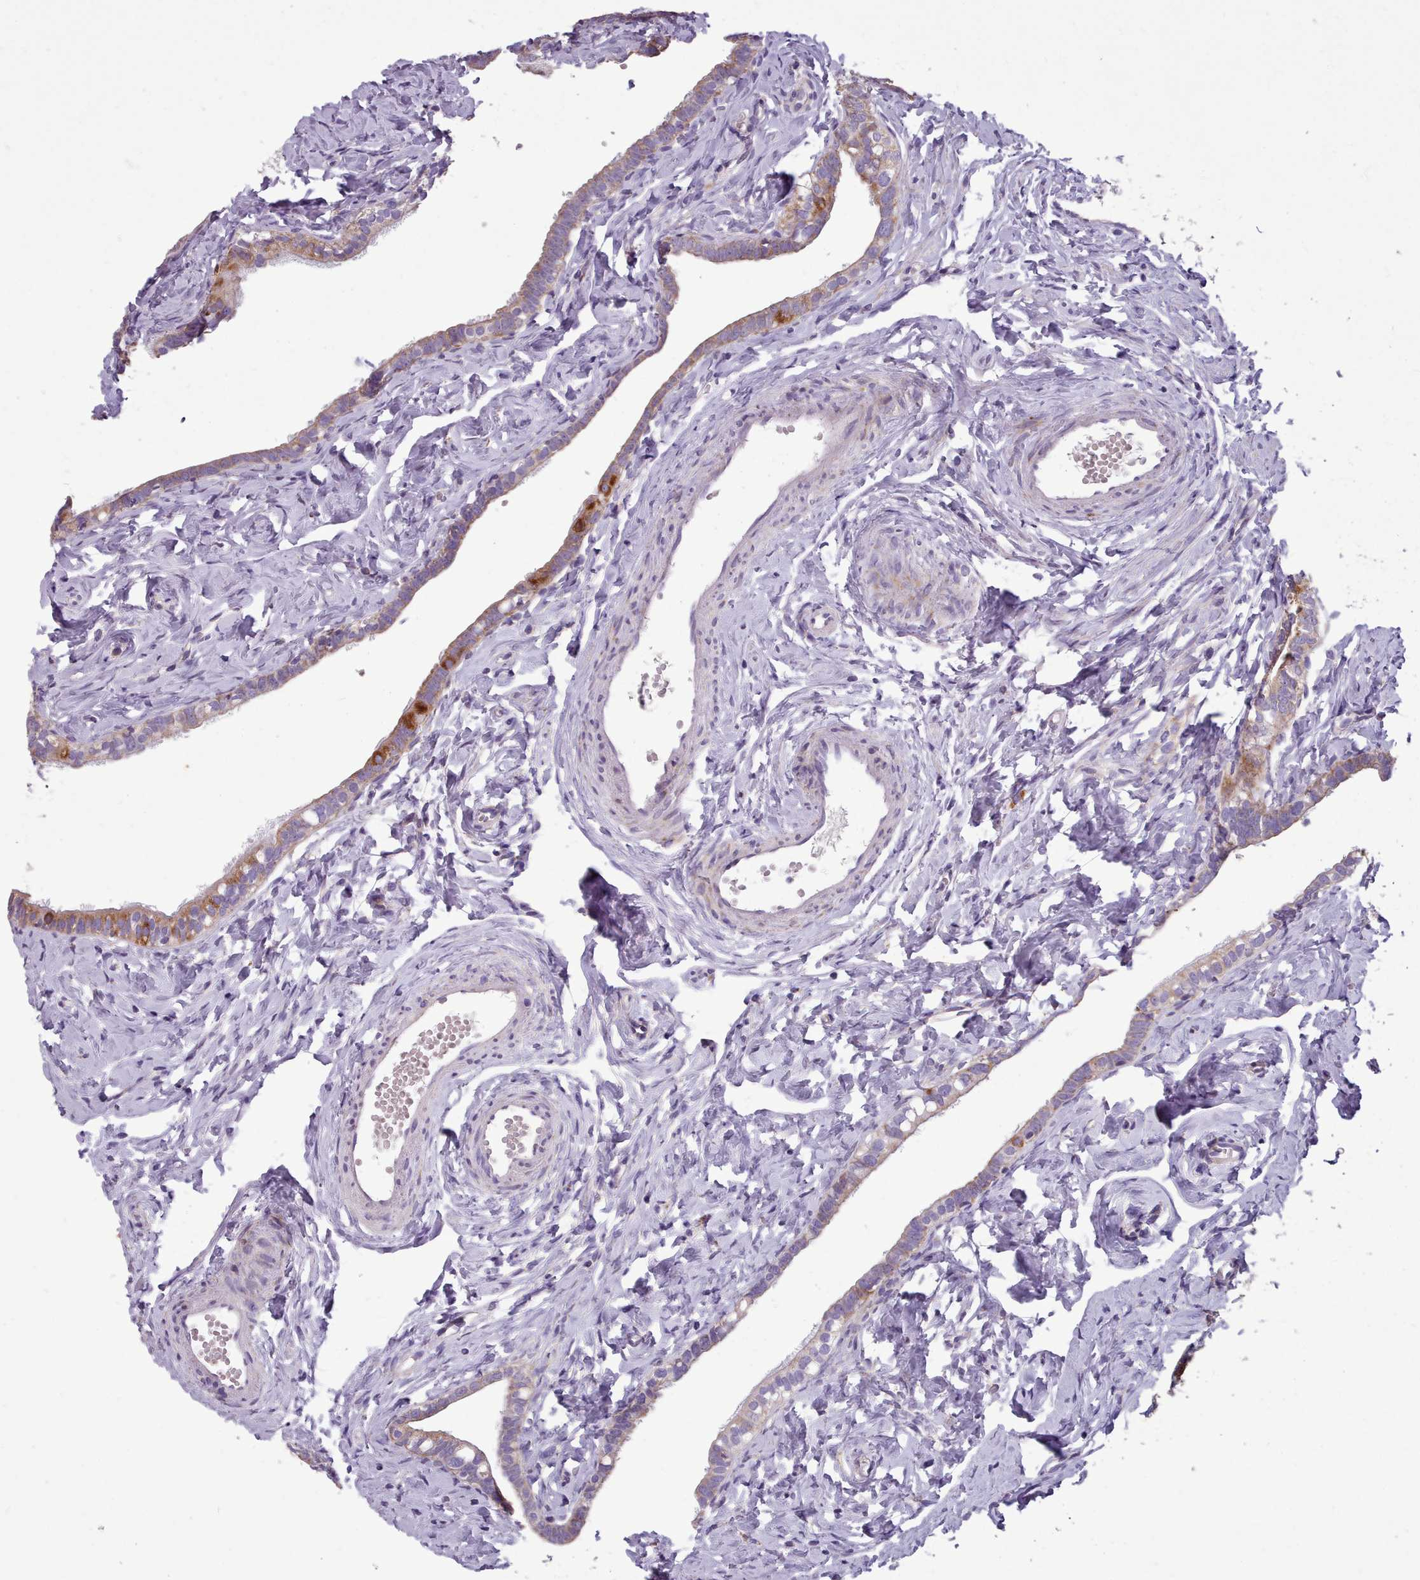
{"staining": {"intensity": "moderate", "quantity": "25%-75%", "location": "cytoplasmic/membranous"}, "tissue": "fallopian tube", "cell_type": "Glandular cells", "image_type": "normal", "snomed": [{"axis": "morphology", "description": "Normal tissue, NOS"}, {"axis": "topography", "description": "Fallopian tube"}], "caption": "Protein staining of benign fallopian tube shows moderate cytoplasmic/membranous staining in approximately 25%-75% of glandular cells.", "gene": "FKBP10", "patient": {"sex": "female", "age": 66}}